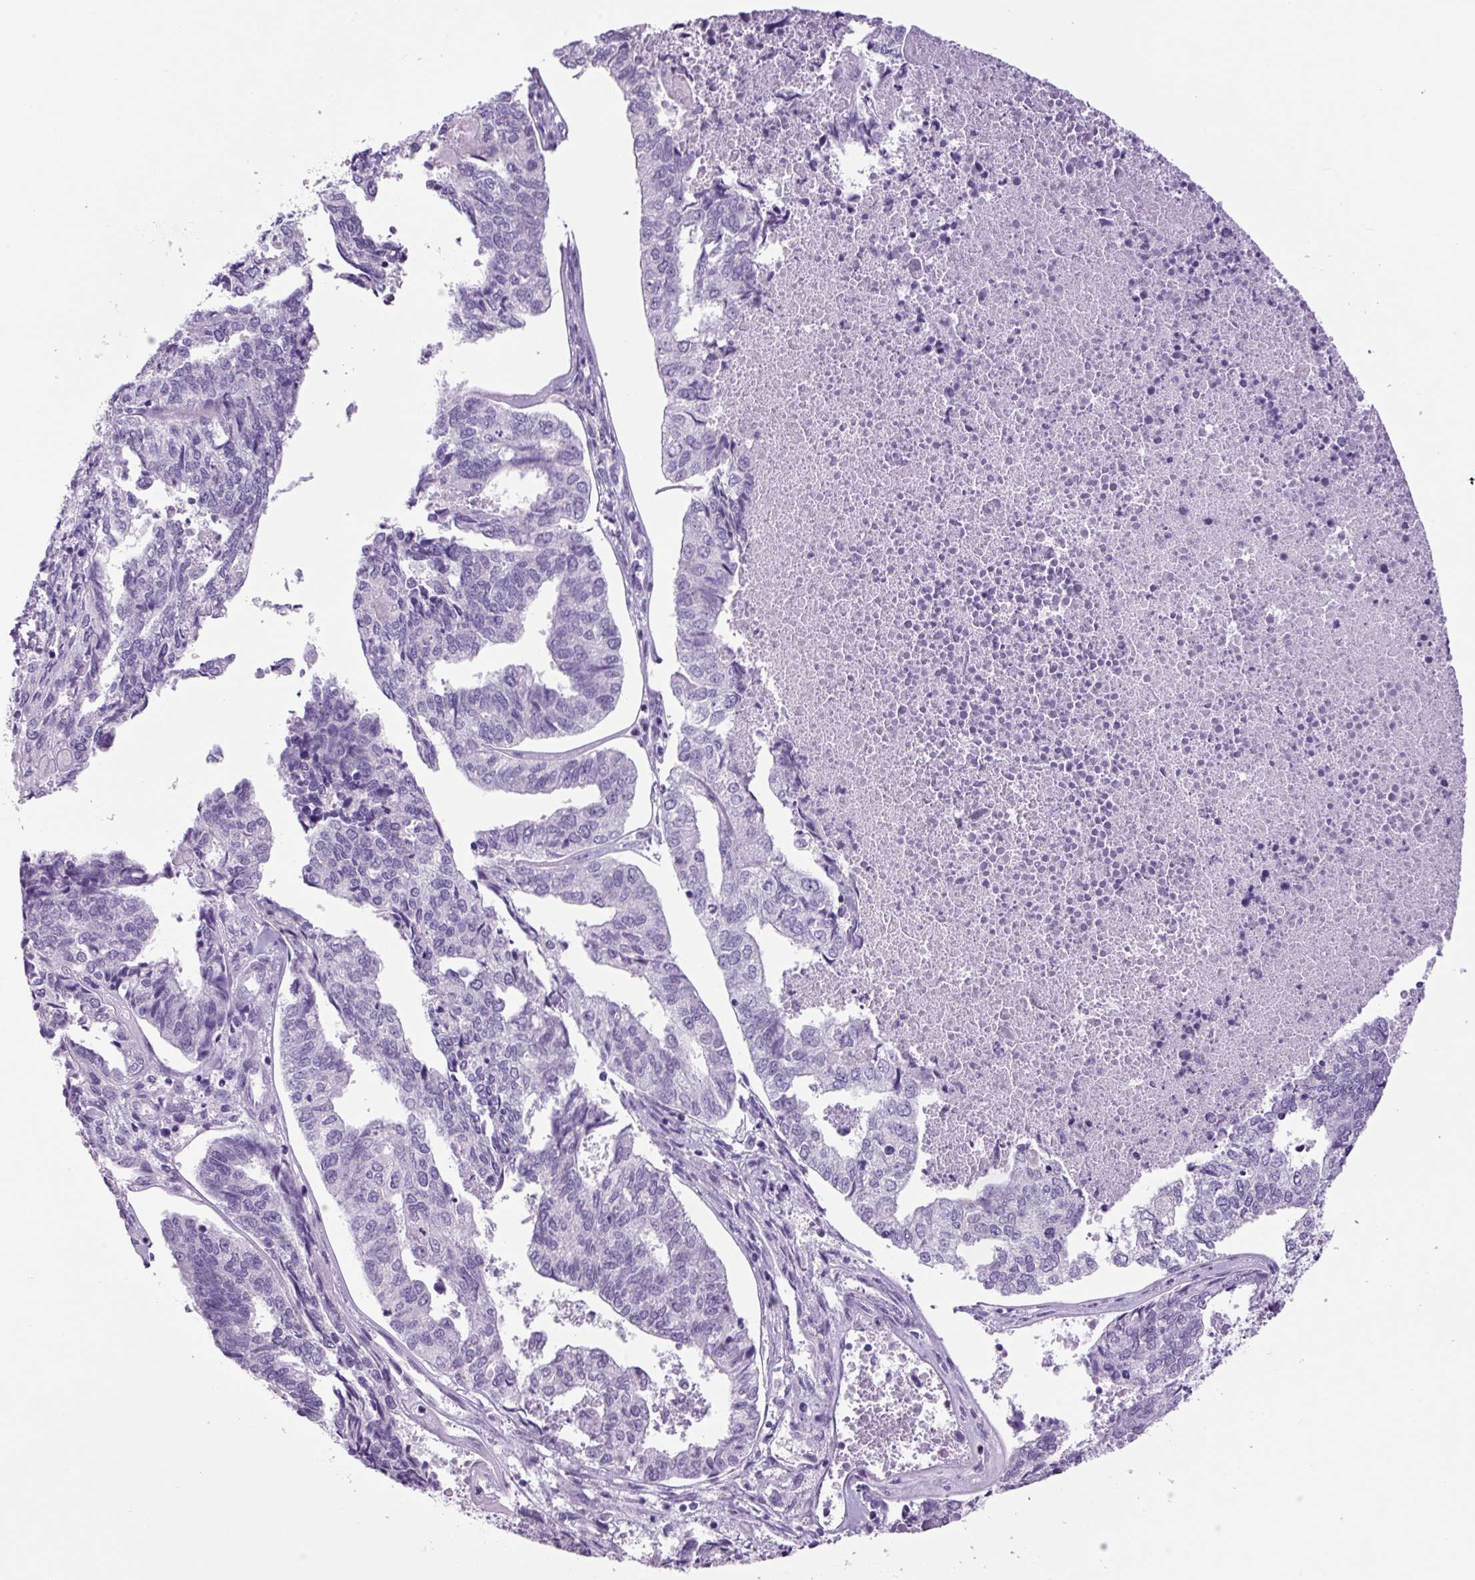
{"staining": {"intensity": "negative", "quantity": "none", "location": "none"}, "tissue": "endometrial cancer", "cell_type": "Tumor cells", "image_type": "cancer", "snomed": [{"axis": "morphology", "description": "Adenocarcinoma, NOS"}, {"axis": "topography", "description": "Endometrium"}], "caption": "Endometrial cancer was stained to show a protein in brown. There is no significant expression in tumor cells. (DAB IHC, high magnification).", "gene": "CHGA", "patient": {"sex": "female", "age": 73}}